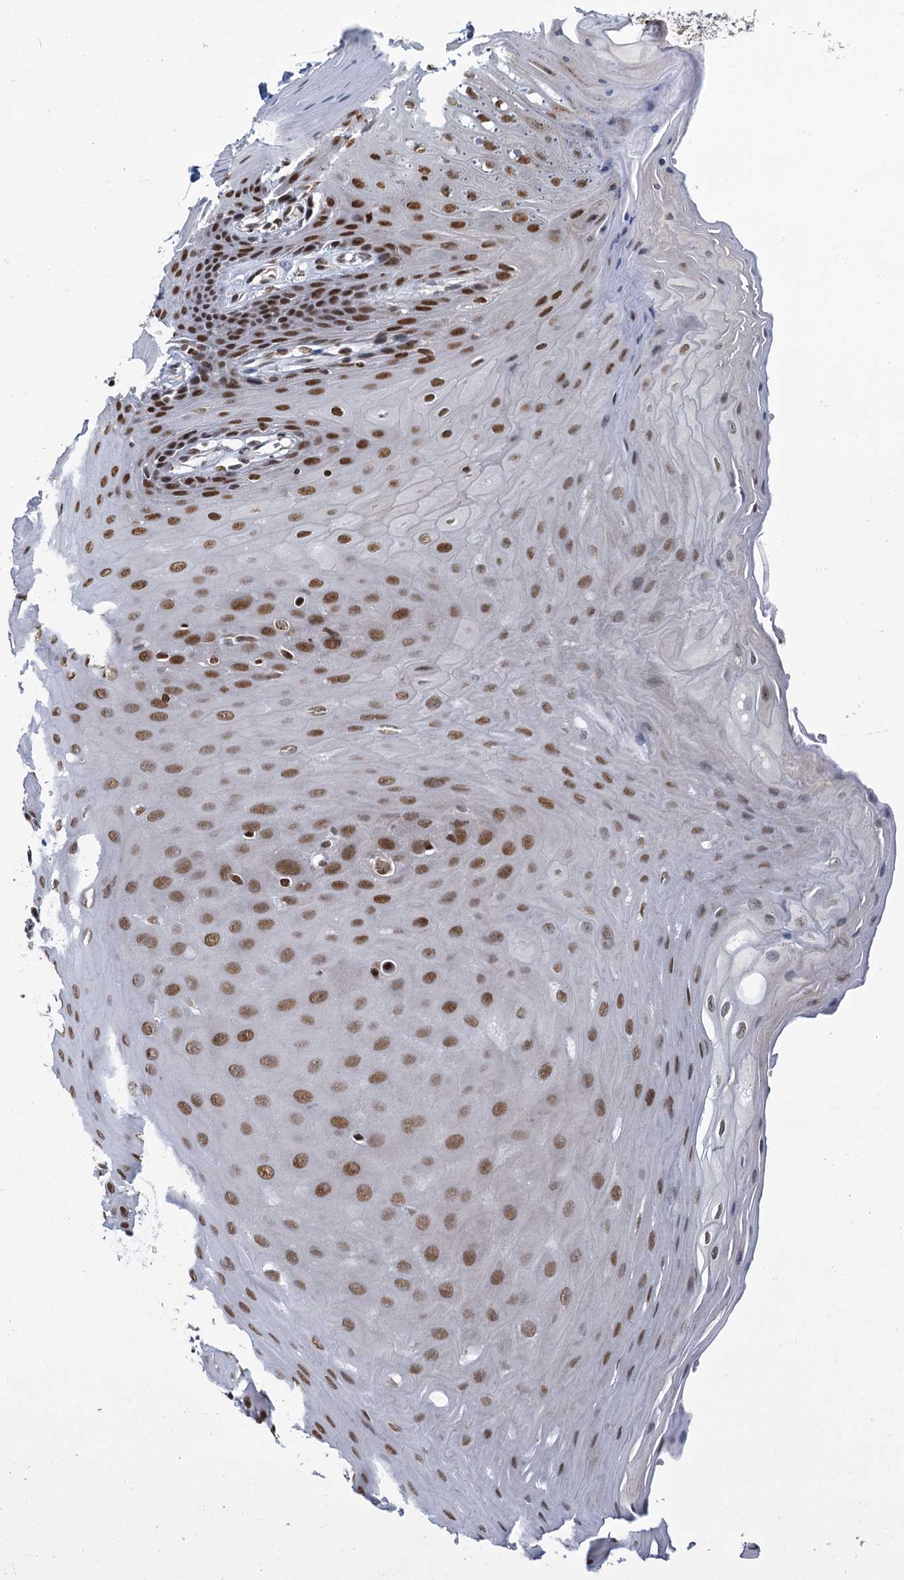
{"staining": {"intensity": "strong", "quantity": ">75%", "location": "nuclear"}, "tissue": "oral mucosa", "cell_type": "Squamous epithelial cells", "image_type": "normal", "snomed": [{"axis": "morphology", "description": "Normal tissue, NOS"}, {"axis": "morphology", "description": "Squamous cell carcinoma, NOS"}, {"axis": "topography", "description": "Skeletal muscle"}, {"axis": "topography", "description": "Oral tissue"}, {"axis": "topography", "description": "Salivary gland"}, {"axis": "topography", "description": "Head-Neck"}], "caption": "Protein staining by immunohistochemistry (IHC) exhibits strong nuclear expression in approximately >75% of squamous epithelial cells in normal oral mucosa.", "gene": "PPHLN1", "patient": {"sex": "male", "age": 54}}